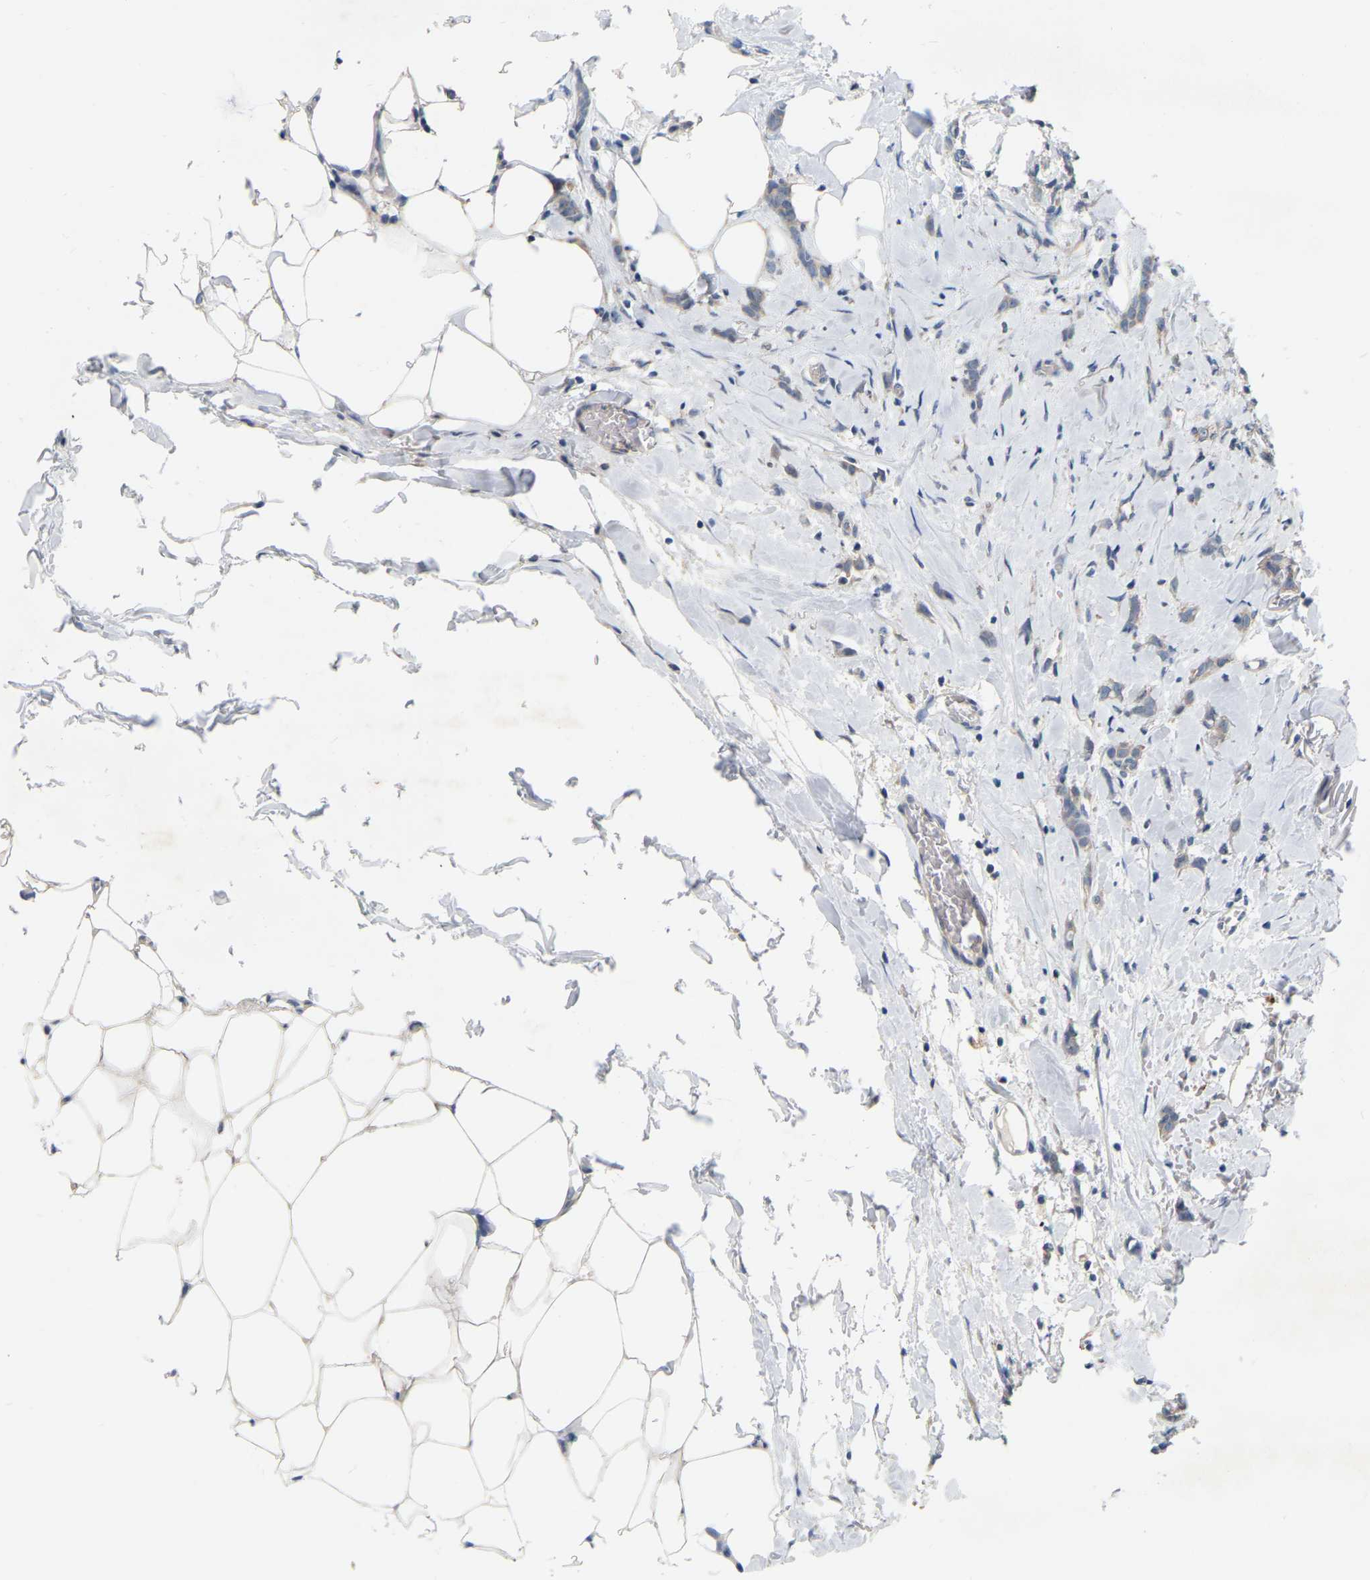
{"staining": {"intensity": "negative", "quantity": "none", "location": "none"}, "tissue": "breast cancer", "cell_type": "Tumor cells", "image_type": "cancer", "snomed": [{"axis": "morphology", "description": "Lobular carcinoma, in situ"}, {"axis": "morphology", "description": "Lobular carcinoma"}, {"axis": "topography", "description": "Breast"}], "caption": "Tumor cells show no significant protein expression in breast lobular carcinoma in situ. (DAB IHC with hematoxylin counter stain).", "gene": "WIPI2", "patient": {"sex": "female", "age": 41}}